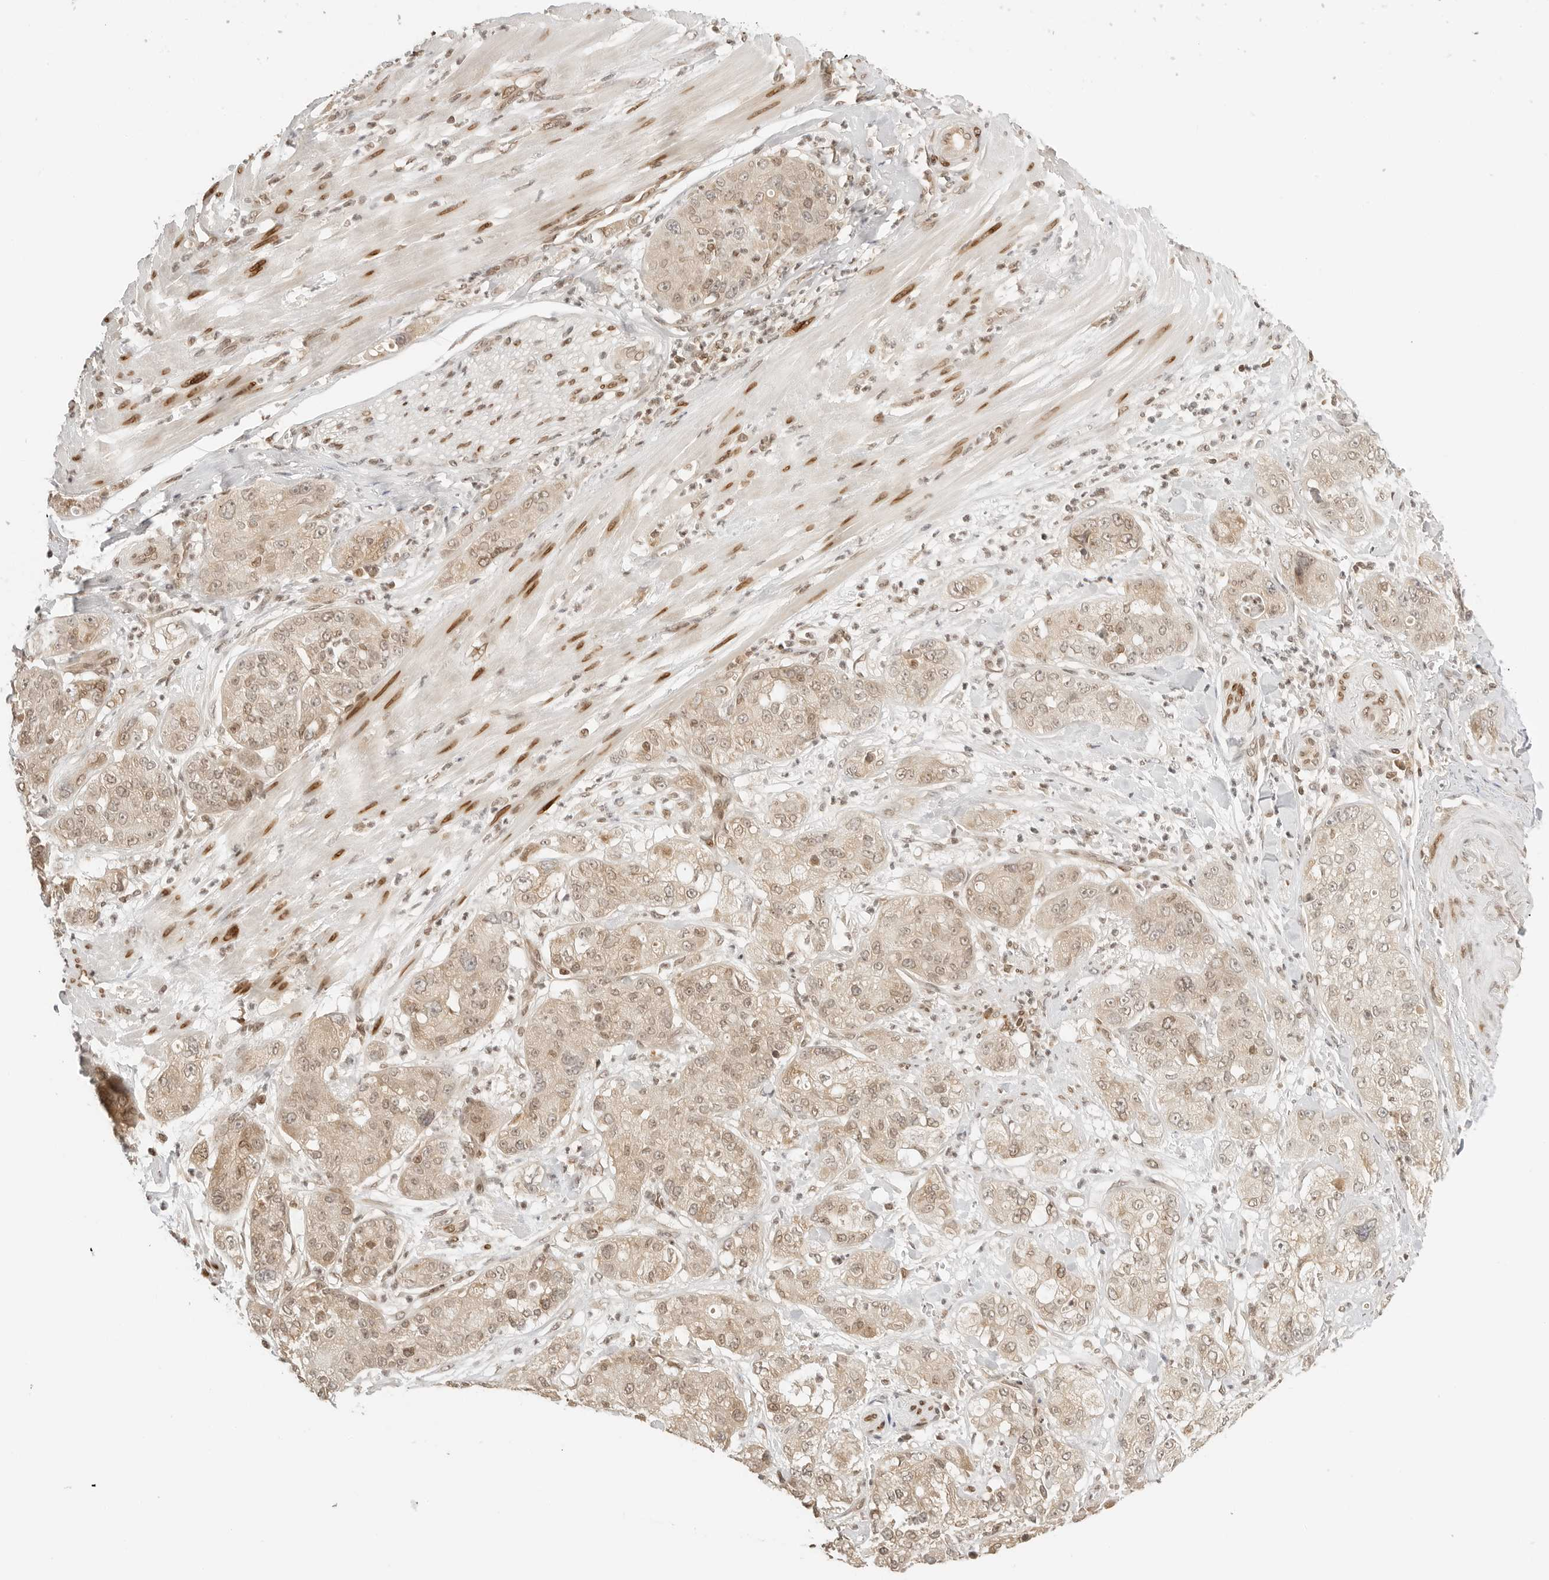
{"staining": {"intensity": "weak", "quantity": ">75%", "location": "cytoplasmic/membranous,nuclear"}, "tissue": "pancreatic cancer", "cell_type": "Tumor cells", "image_type": "cancer", "snomed": [{"axis": "morphology", "description": "Adenocarcinoma, NOS"}, {"axis": "topography", "description": "Pancreas"}], "caption": "Immunohistochemistry (IHC) of pancreatic cancer displays low levels of weak cytoplasmic/membranous and nuclear staining in about >75% of tumor cells. (DAB (3,3'-diaminobenzidine) = brown stain, brightfield microscopy at high magnification).", "gene": "POLH", "patient": {"sex": "female", "age": 78}}